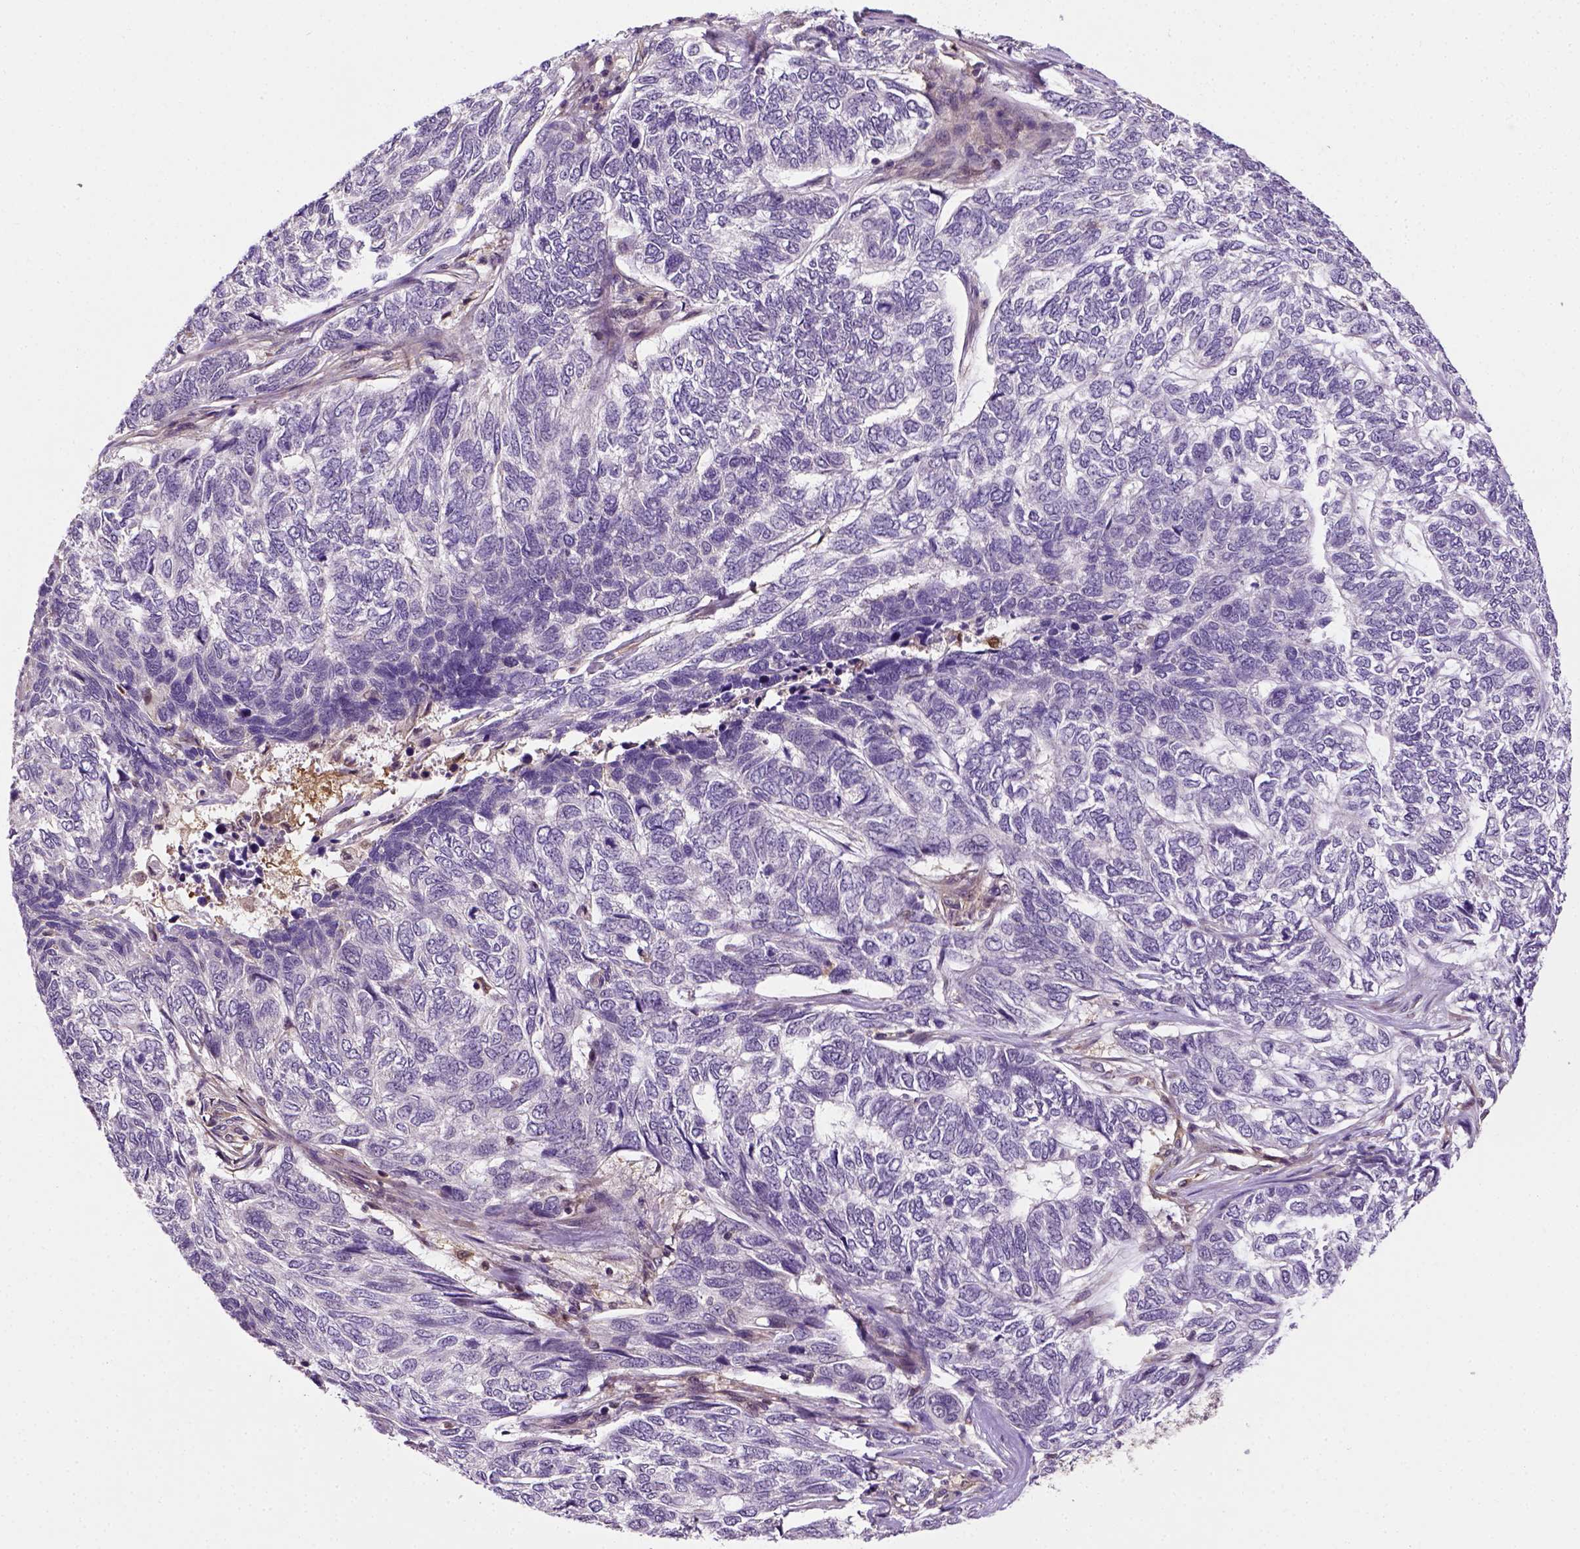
{"staining": {"intensity": "negative", "quantity": "none", "location": "none"}, "tissue": "skin cancer", "cell_type": "Tumor cells", "image_type": "cancer", "snomed": [{"axis": "morphology", "description": "Basal cell carcinoma"}, {"axis": "topography", "description": "Skin"}], "caption": "A micrograph of human skin cancer (basal cell carcinoma) is negative for staining in tumor cells. (Immunohistochemistry (ihc), brightfield microscopy, high magnification).", "gene": "MATK", "patient": {"sex": "female", "age": 65}}